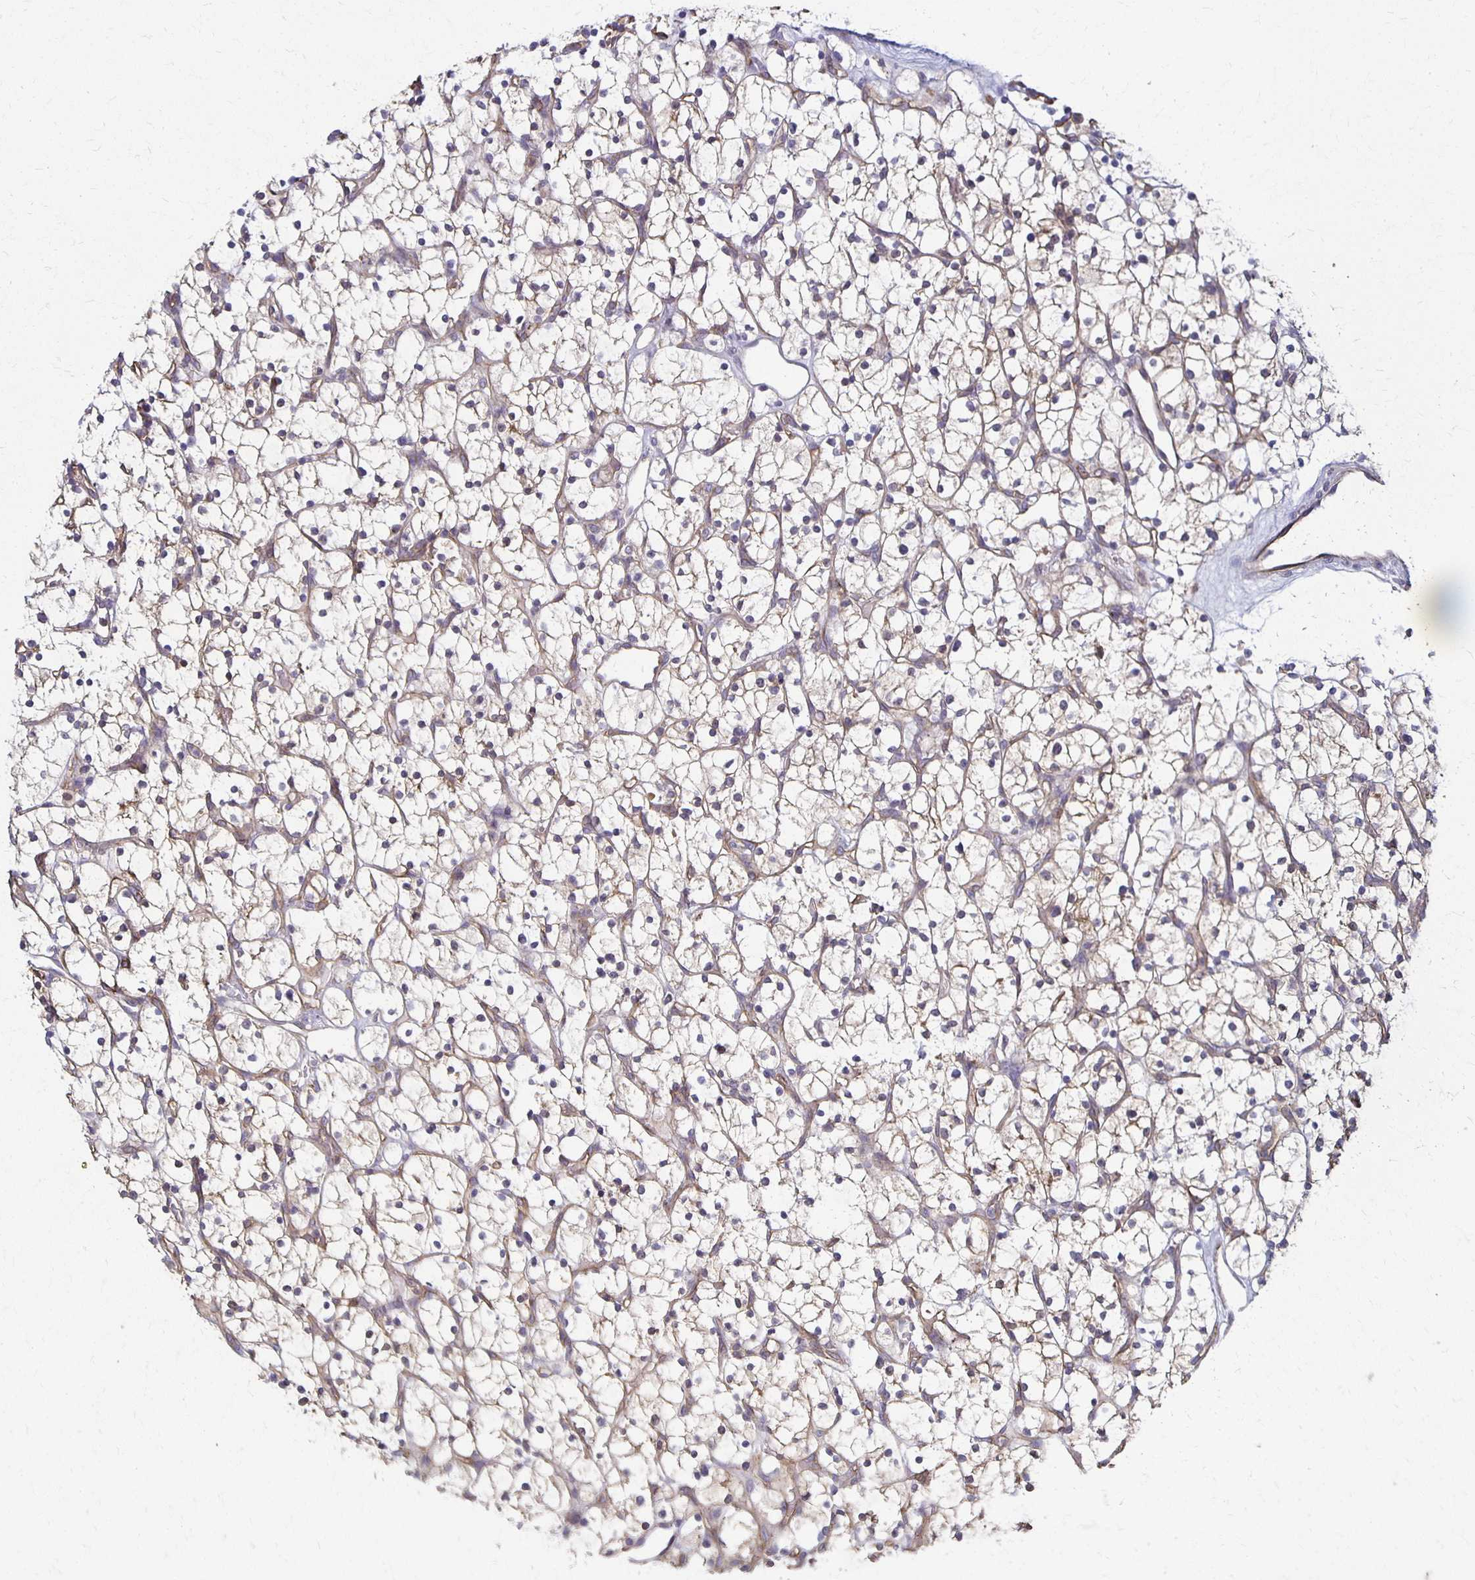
{"staining": {"intensity": "weak", "quantity": "<25%", "location": "cytoplasmic/membranous"}, "tissue": "renal cancer", "cell_type": "Tumor cells", "image_type": "cancer", "snomed": [{"axis": "morphology", "description": "Adenocarcinoma, NOS"}, {"axis": "topography", "description": "Kidney"}], "caption": "A photomicrograph of renal cancer (adenocarcinoma) stained for a protein displays no brown staining in tumor cells.", "gene": "GPX4", "patient": {"sex": "female", "age": 64}}